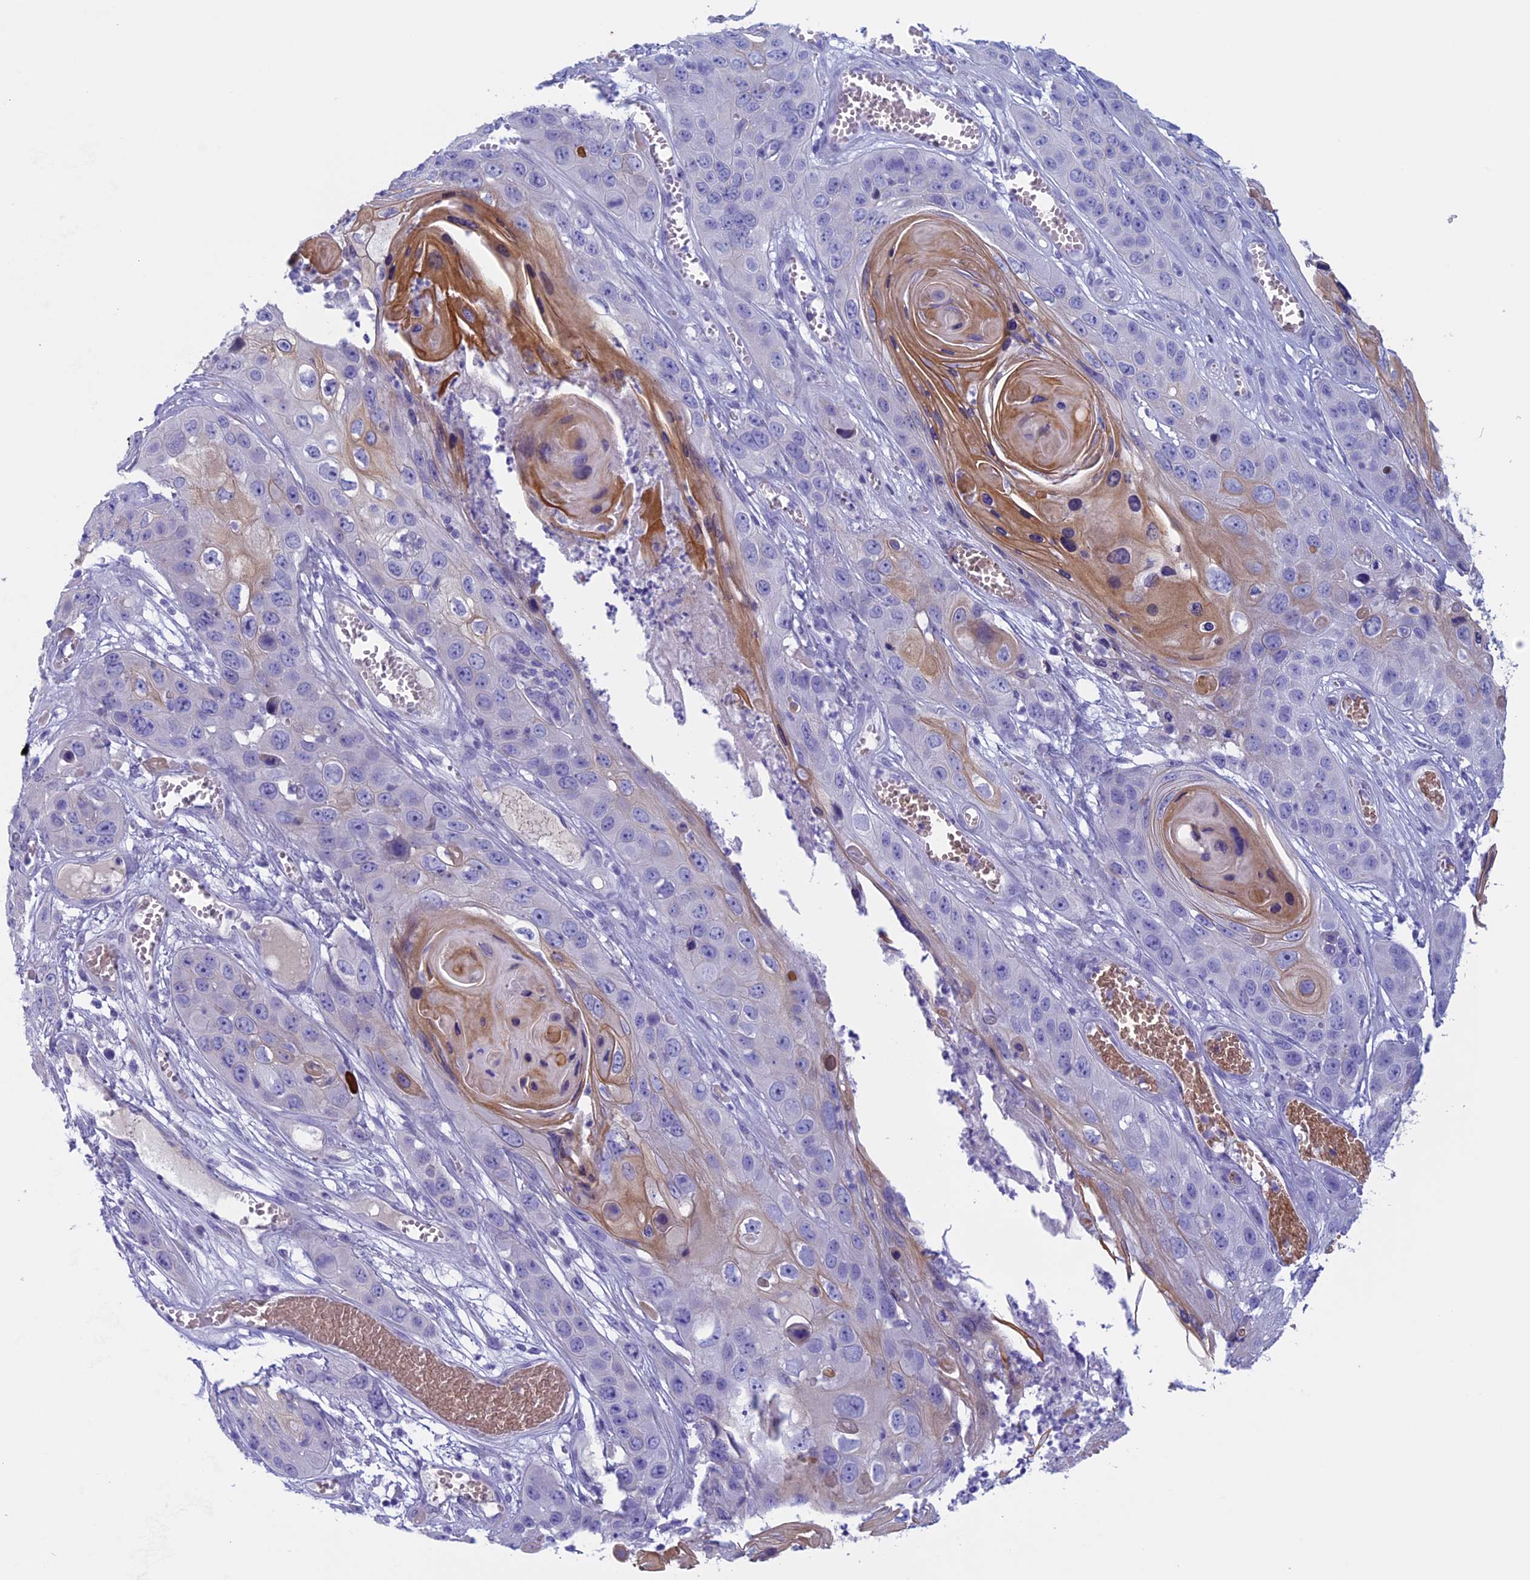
{"staining": {"intensity": "moderate", "quantity": "<25%", "location": "cytoplasmic/membranous"}, "tissue": "skin cancer", "cell_type": "Tumor cells", "image_type": "cancer", "snomed": [{"axis": "morphology", "description": "Squamous cell carcinoma, NOS"}, {"axis": "topography", "description": "Skin"}], "caption": "Protein staining of skin squamous cell carcinoma tissue displays moderate cytoplasmic/membranous positivity in approximately <25% of tumor cells.", "gene": "ANGPTL2", "patient": {"sex": "male", "age": 55}}